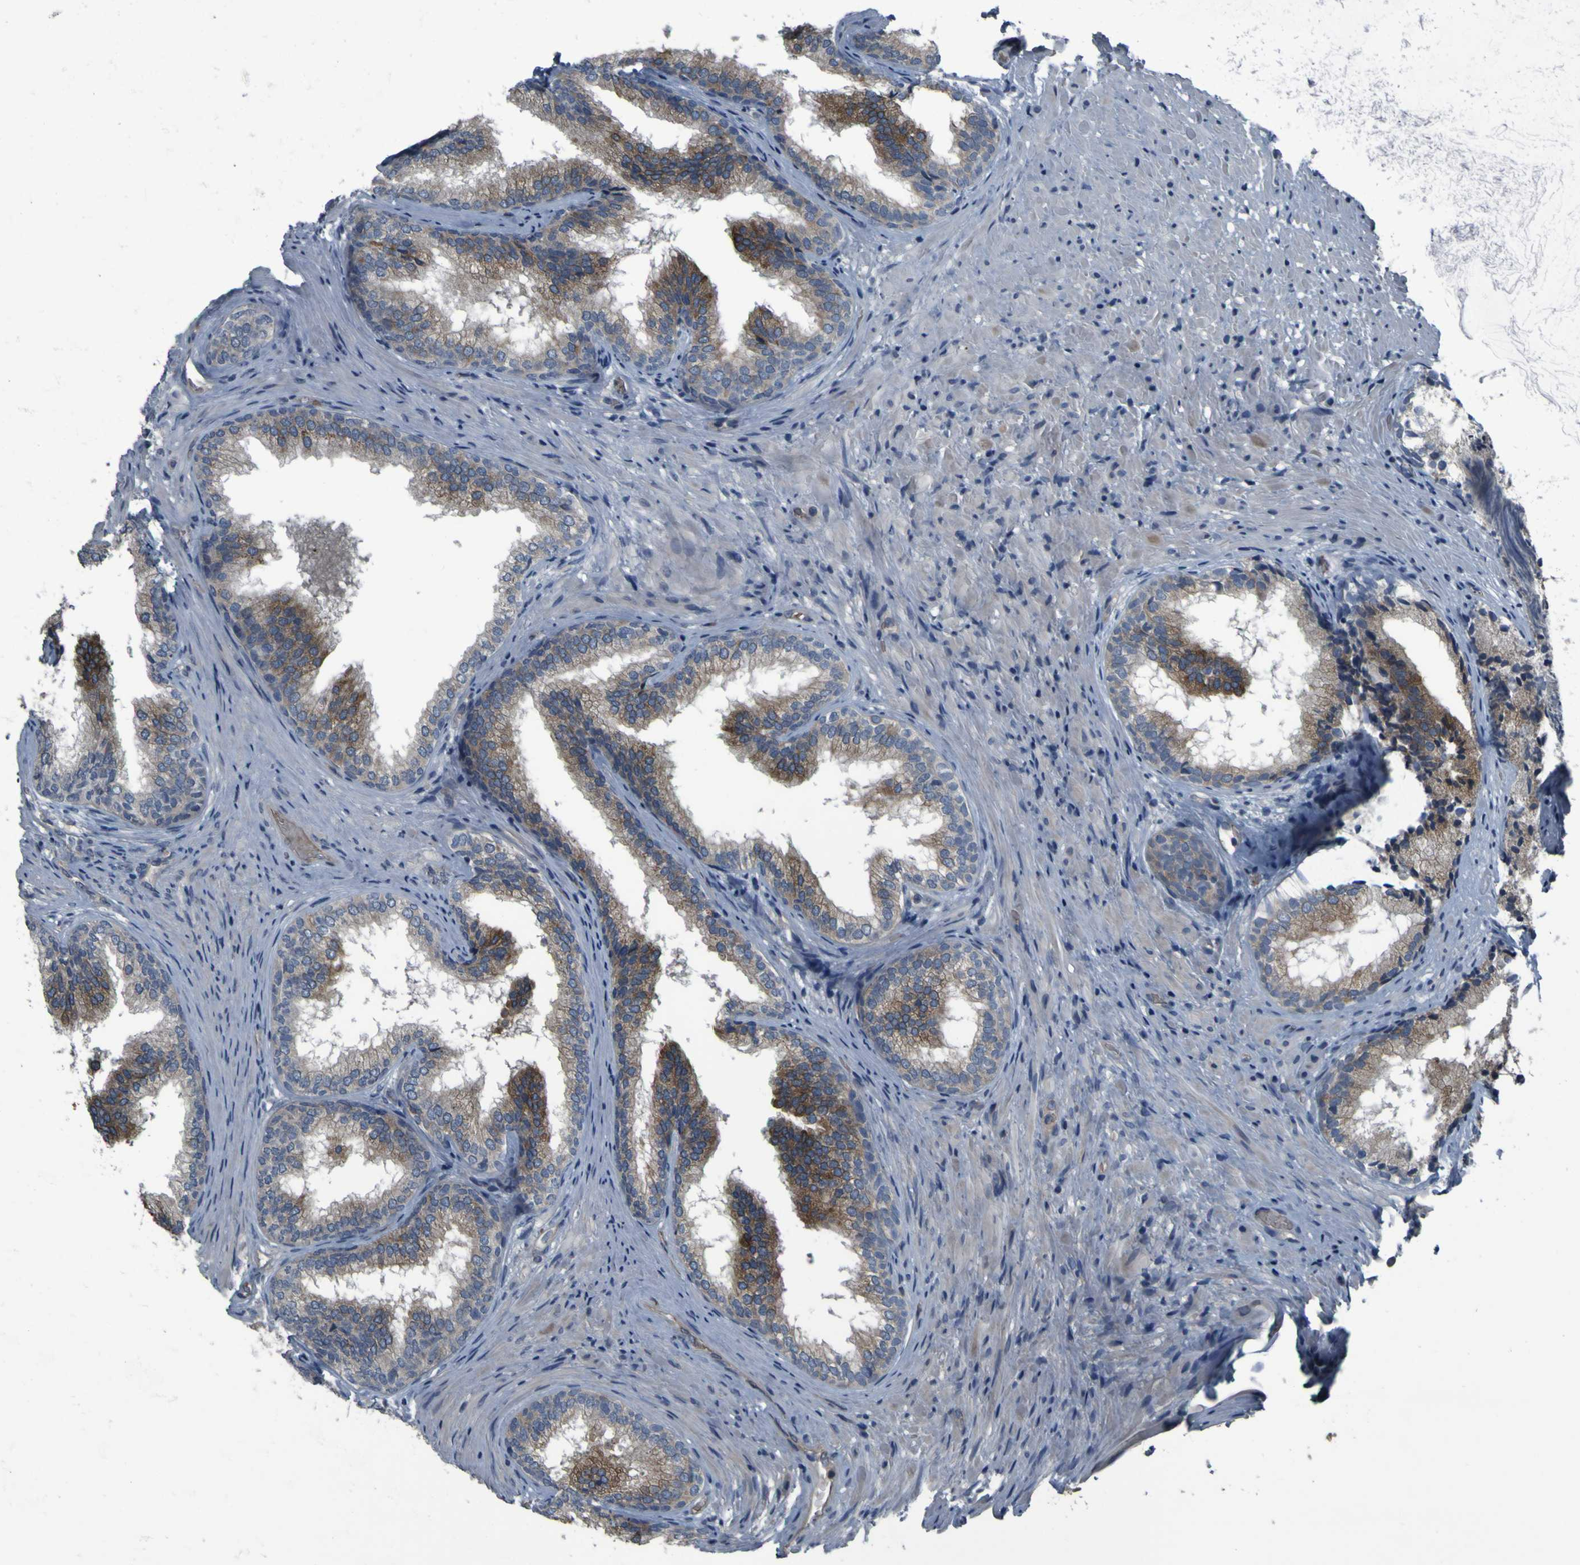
{"staining": {"intensity": "moderate", "quantity": "<25%", "location": "cytoplasmic/membranous"}, "tissue": "prostate", "cell_type": "Glandular cells", "image_type": "normal", "snomed": [{"axis": "morphology", "description": "Normal tissue, NOS"}, {"axis": "topography", "description": "Prostate"}], "caption": "Human prostate stained for a protein (brown) shows moderate cytoplasmic/membranous positive expression in about <25% of glandular cells.", "gene": "GRAMD1A", "patient": {"sex": "male", "age": 76}}